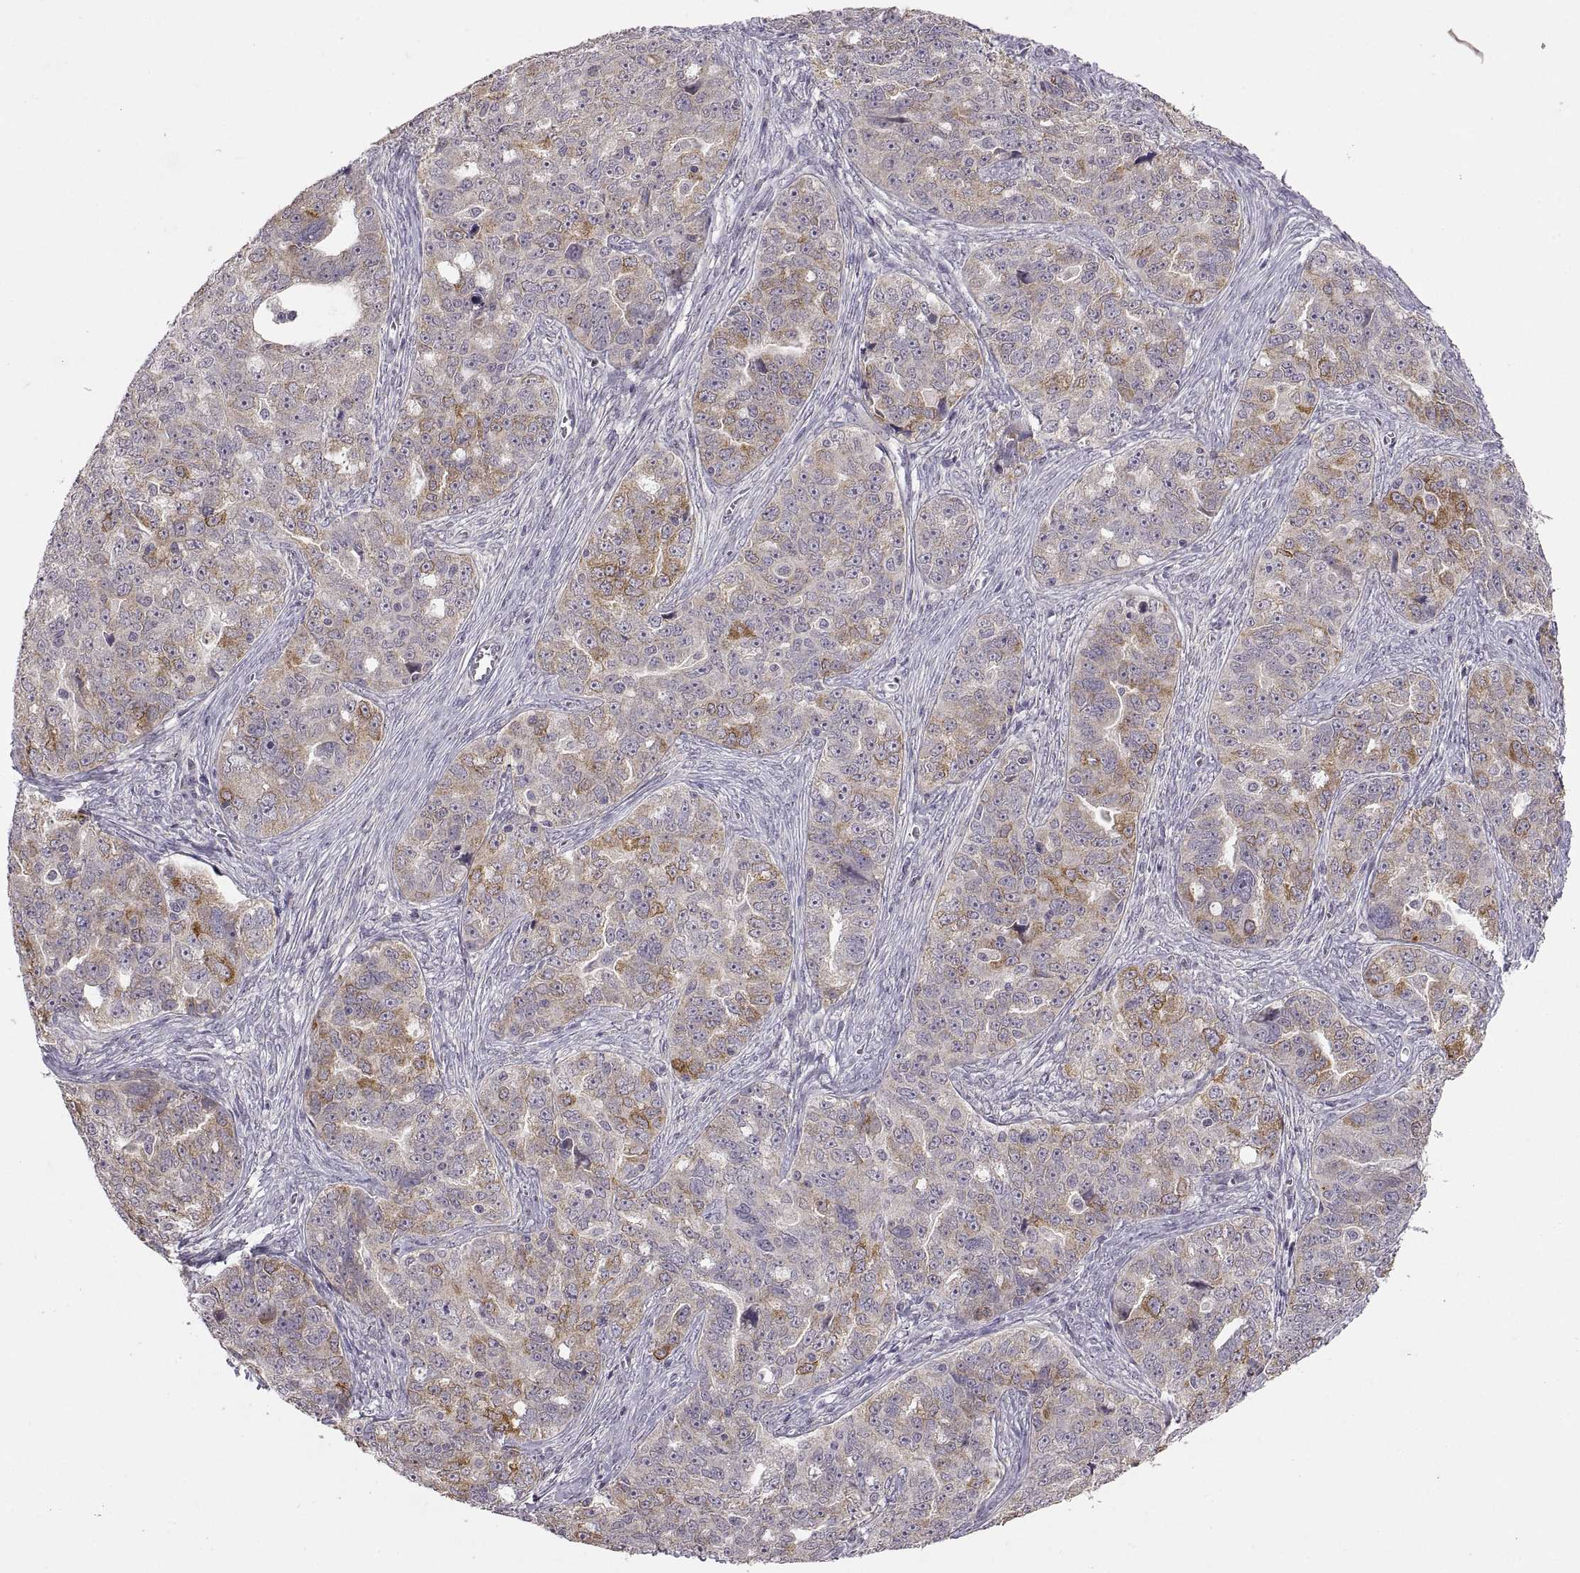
{"staining": {"intensity": "strong", "quantity": "<25%", "location": "cytoplasmic/membranous"}, "tissue": "ovarian cancer", "cell_type": "Tumor cells", "image_type": "cancer", "snomed": [{"axis": "morphology", "description": "Cystadenocarcinoma, serous, NOS"}, {"axis": "topography", "description": "Ovary"}], "caption": "A brown stain labels strong cytoplasmic/membranous staining of a protein in ovarian cancer tumor cells. The staining was performed using DAB, with brown indicating positive protein expression. Nuclei are stained blue with hematoxylin.", "gene": "HMGCR", "patient": {"sex": "female", "age": 51}}